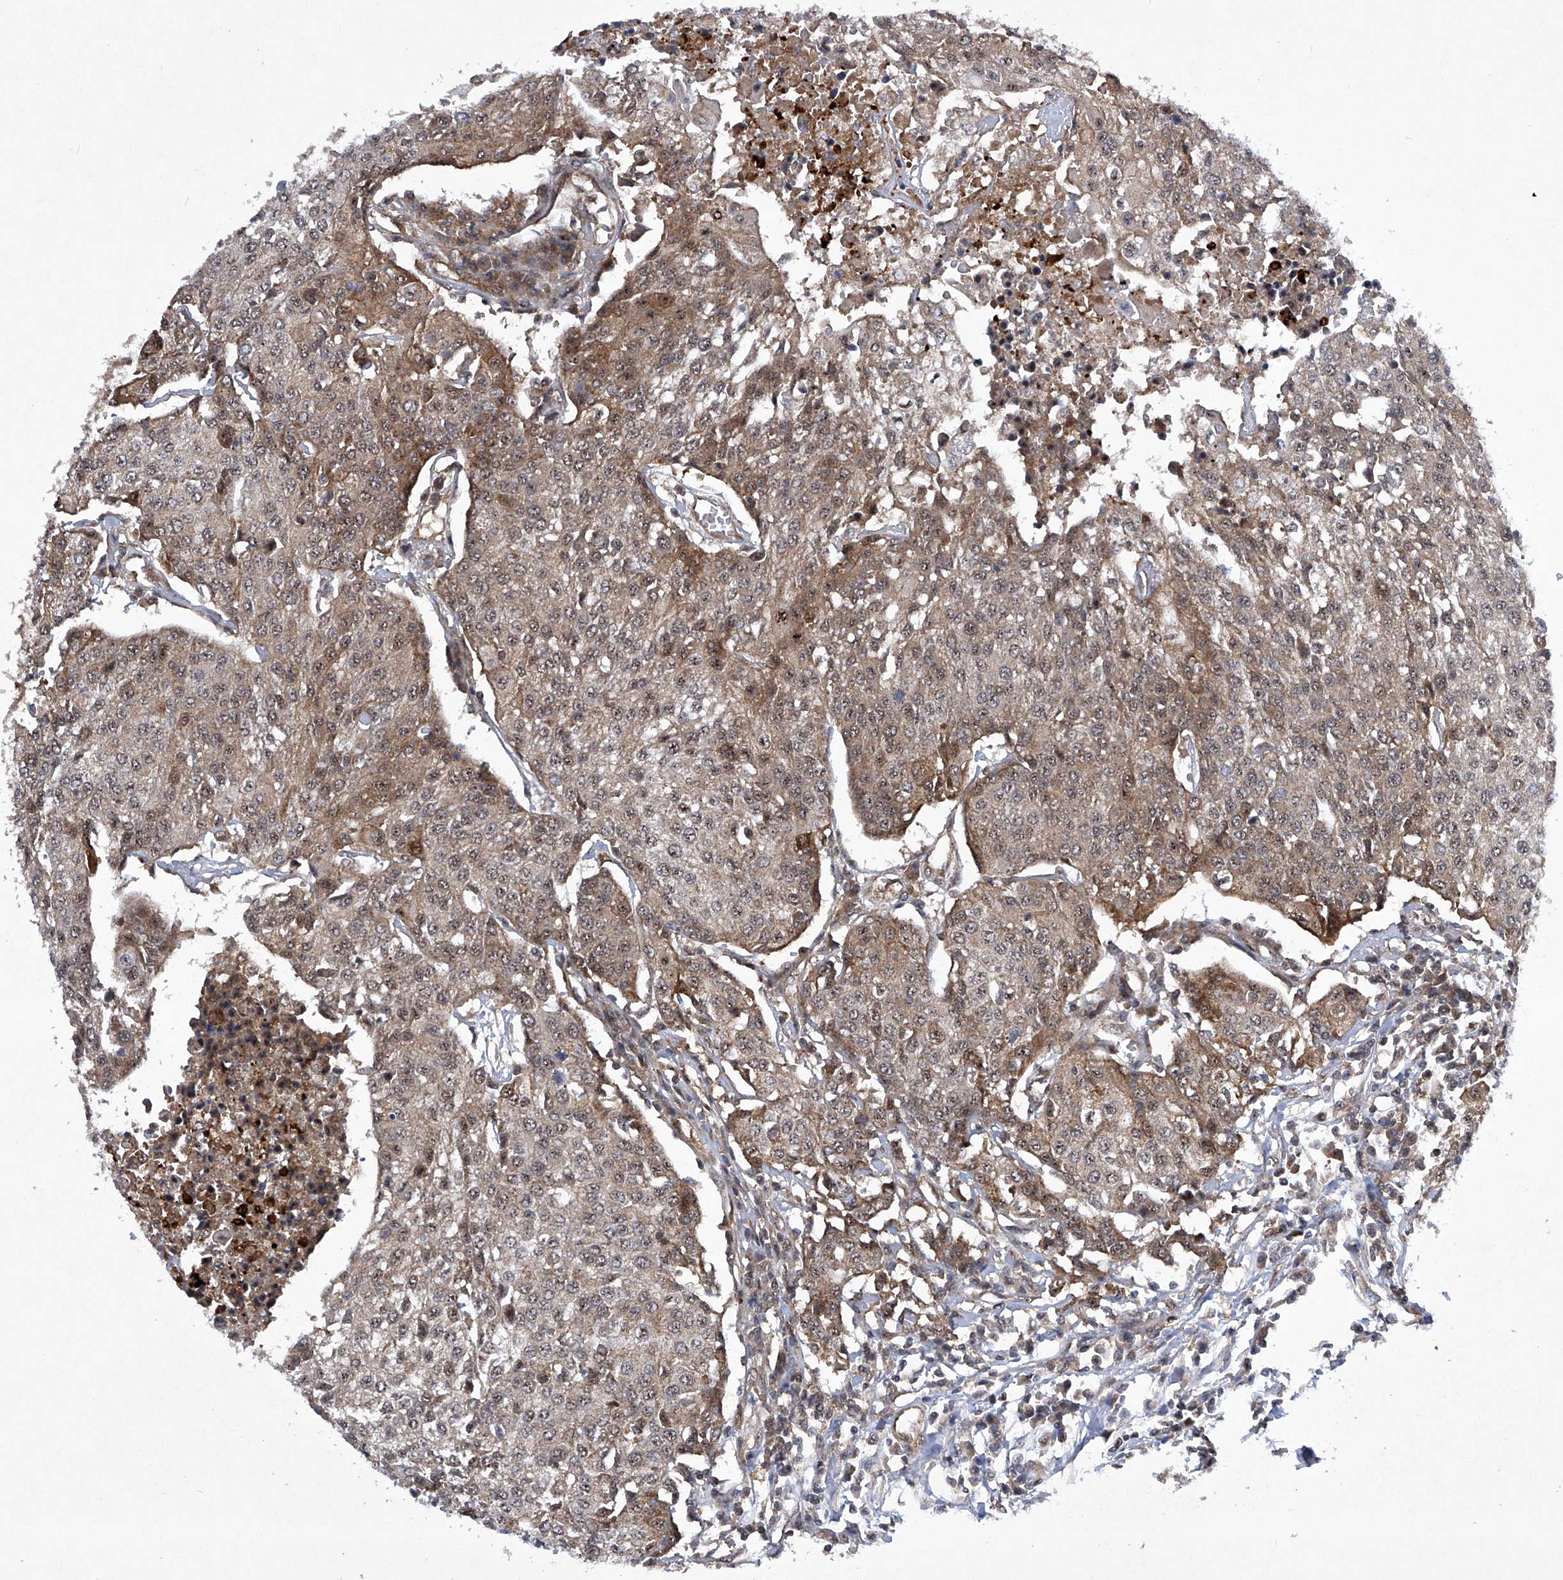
{"staining": {"intensity": "weak", "quantity": "25%-75%", "location": "cytoplasmic/membranous,nuclear"}, "tissue": "urothelial cancer", "cell_type": "Tumor cells", "image_type": "cancer", "snomed": [{"axis": "morphology", "description": "Urothelial carcinoma, High grade"}, {"axis": "topography", "description": "Urinary bladder"}], "caption": "This is a photomicrograph of immunohistochemistry staining of urothelial carcinoma (high-grade), which shows weak staining in the cytoplasmic/membranous and nuclear of tumor cells.", "gene": "CISH", "patient": {"sex": "female", "age": 85}}